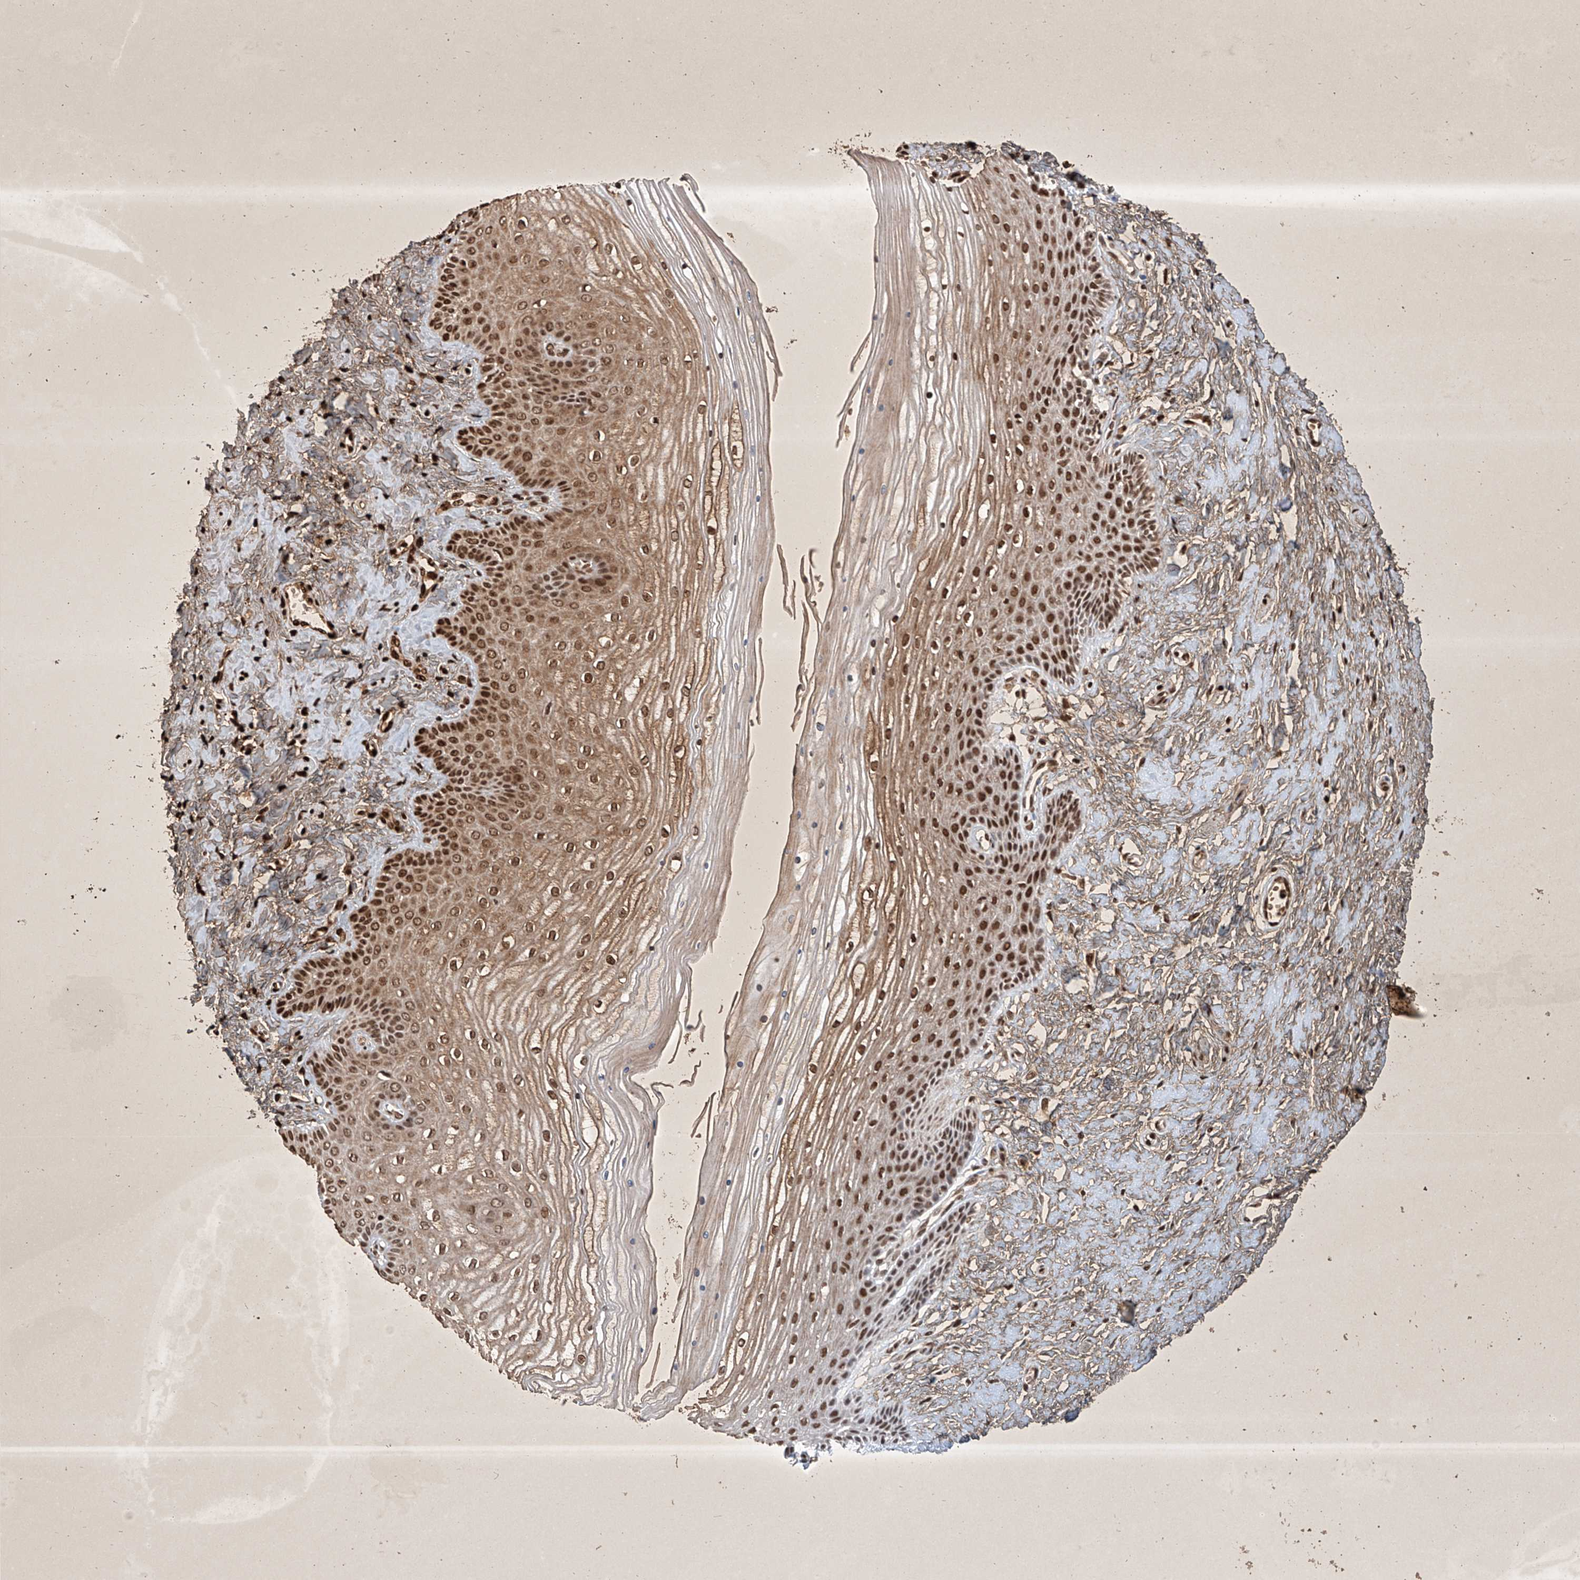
{"staining": {"intensity": "strong", "quantity": ">75%", "location": "cytoplasmic/membranous,nuclear"}, "tissue": "vagina", "cell_type": "Squamous epithelial cells", "image_type": "normal", "snomed": [{"axis": "morphology", "description": "Normal tissue, NOS"}, {"axis": "topography", "description": "Vagina"}, {"axis": "topography", "description": "Cervix"}], "caption": "Approximately >75% of squamous epithelial cells in normal vagina show strong cytoplasmic/membranous,nuclear protein staining as visualized by brown immunohistochemical staining.", "gene": "ZNF470", "patient": {"sex": "female", "age": 40}}